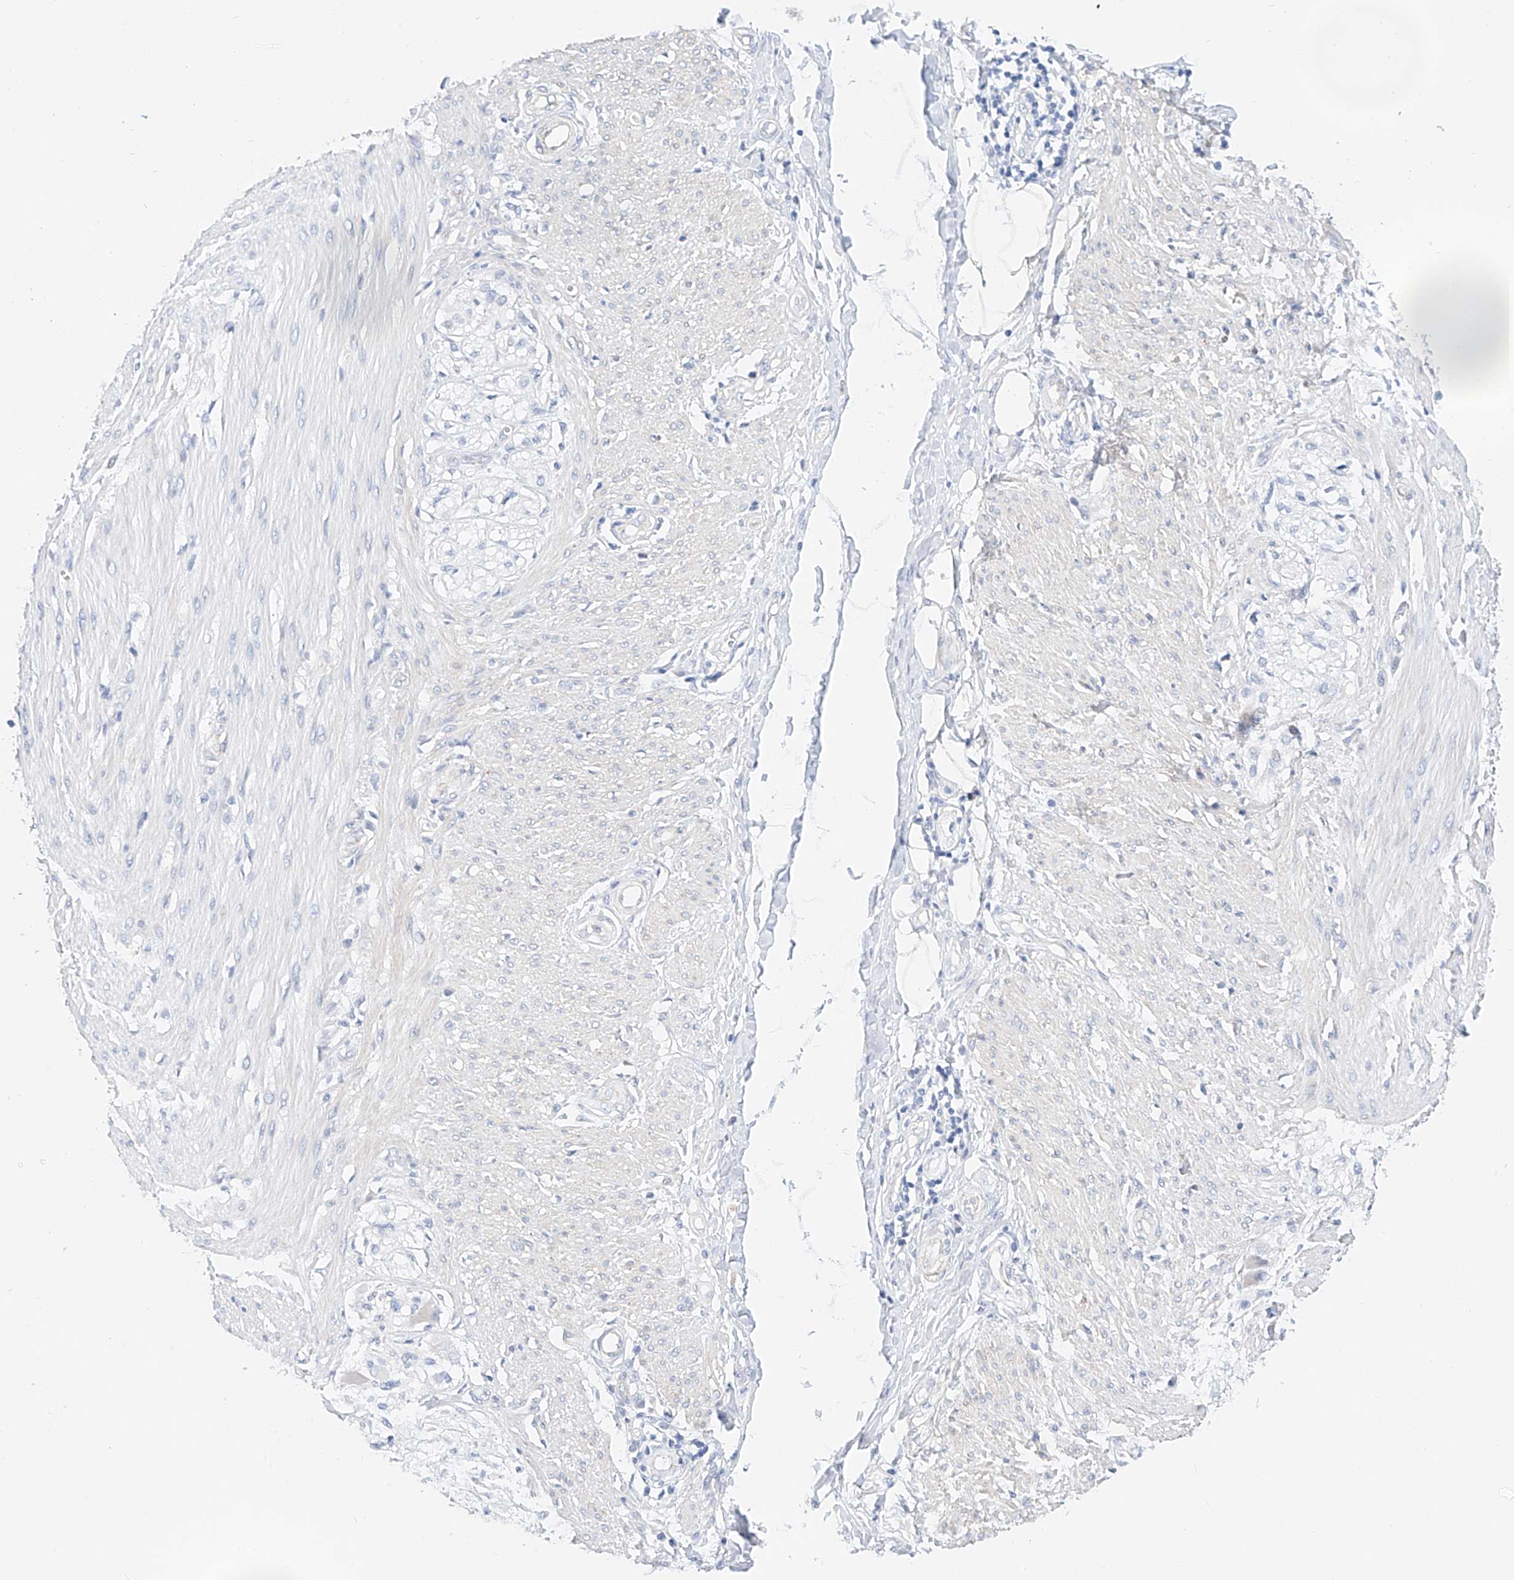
{"staining": {"intensity": "negative", "quantity": "none", "location": "none"}, "tissue": "smooth muscle", "cell_type": "Smooth muscle cells", "image_type": "normal", "snomed": [{"axis": "morphology", "description": "Normal tissue, NOS"}, {"axis": "morphology", "description": "Adenocarcinoma, NOS"}, {"axis": "topography", "description": "Colon"}, {"axis": "topography", "description": "Peripheral nerve tissue"}], "caption": "Immunohistochemistry (IHC) micrograph of unremarkable smooth muscle: smooth muscle stained with DAB demonstrates no significant protein positivity in smooth muscle cells.", "gene": "SBSPON", "patient": {"sex": "male", "age": 14}}